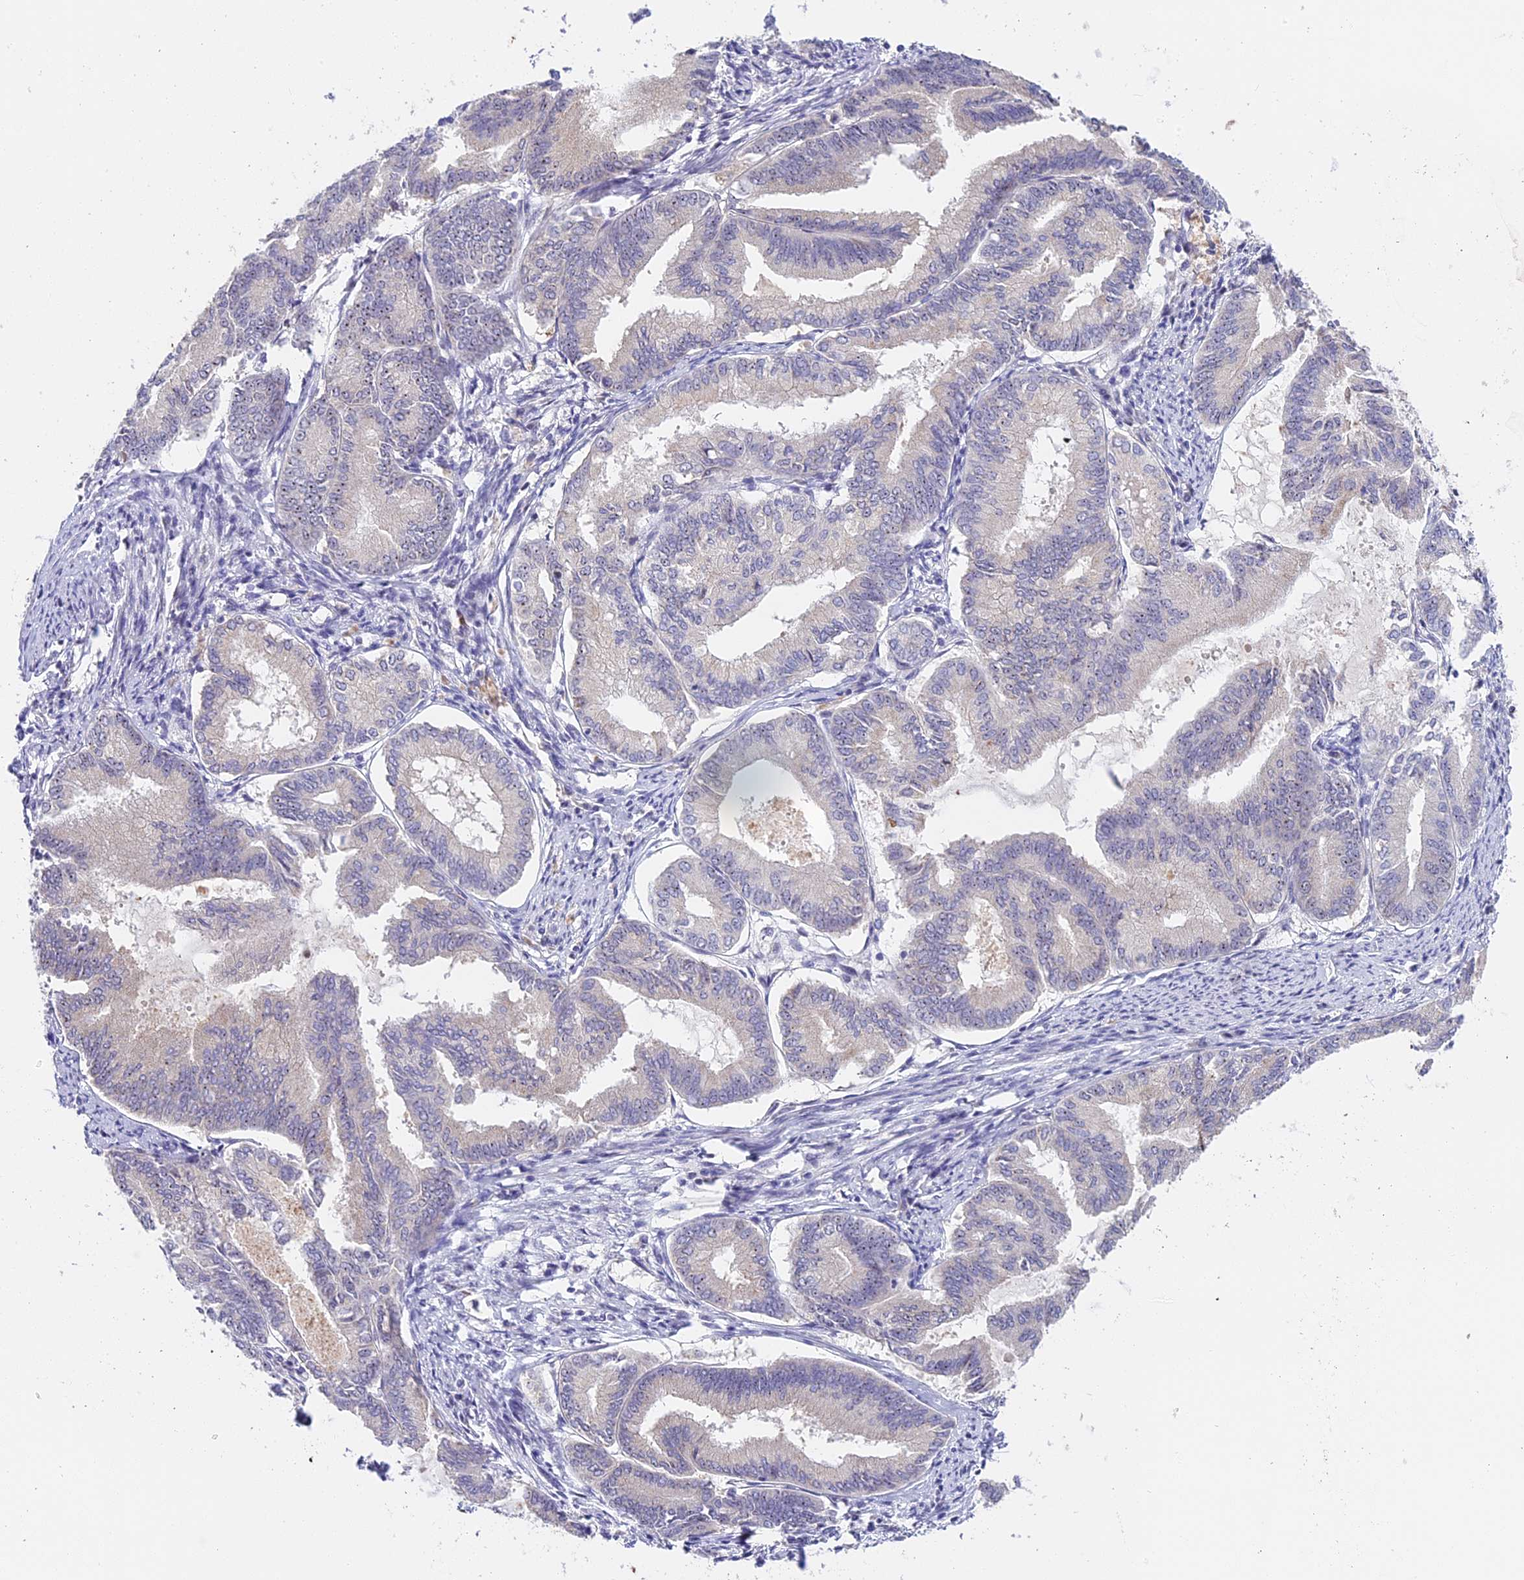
{"staining": {"intensity": "negative", "quantity": "none", "location": "none"}, "tissue": "endometrial cancer", "cell_type": "Tumor cells", "image_type": "cancer", "snomed": [{"axis": "morphology", "description": "Adenocarcinoma, NOS"}, {"axis": "topography", "description": "Endometrium"}], "caption": "Tumor cells are negative for protein expression in human adenocarcinoma (endometrial). (DAB (3,3'-diaminobenzidine) immunohistochemistry (IHC) with hematoxylin counter stain).", "gene": "RAD51", "patient": {"sex": "female", "age": 86}}